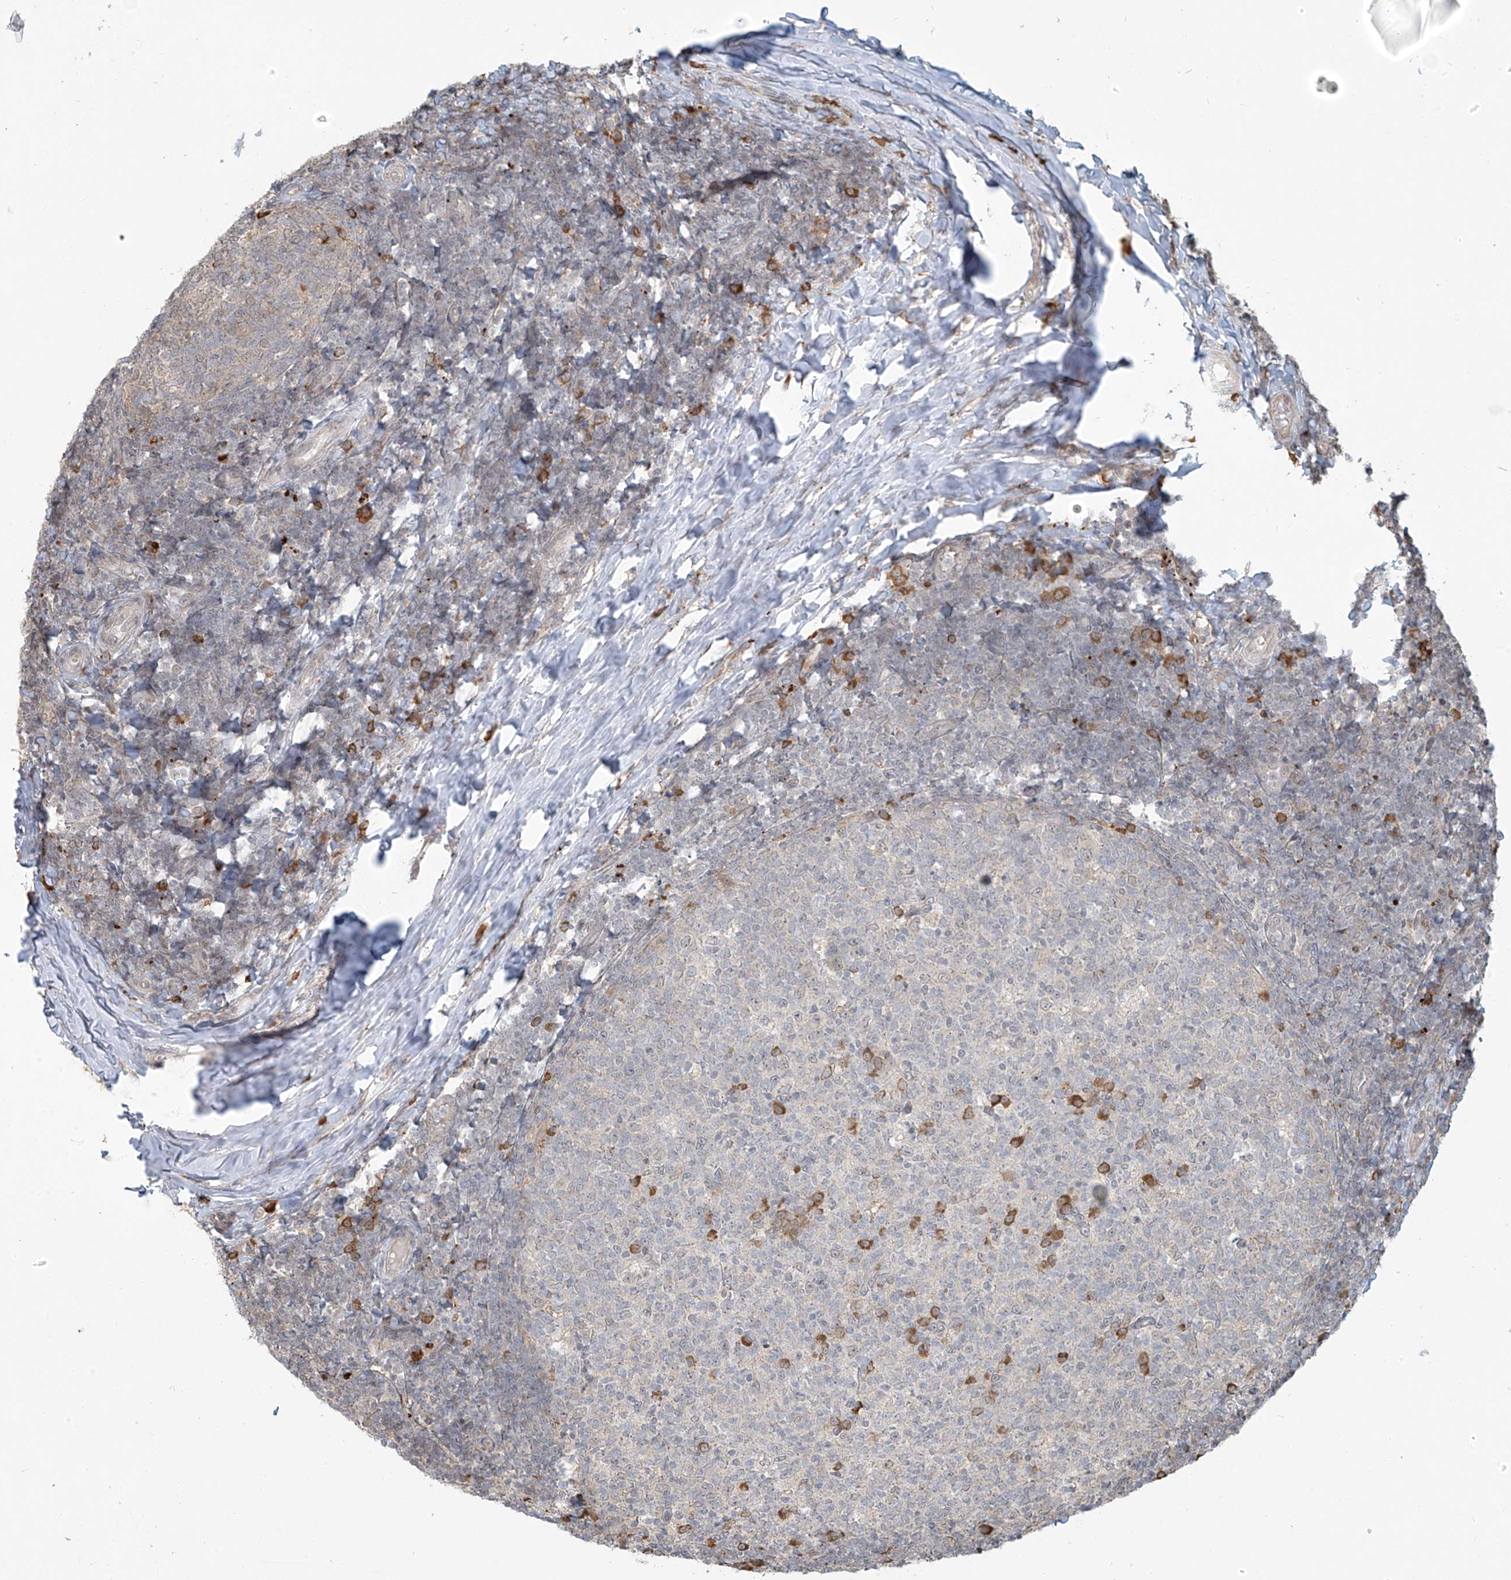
{"staining": {"intensity": "moderate", "quantity": "<25%", "location": "cytoplasmic/membranous"}, "tissue": "tonsil", "cell_type": "Germinal center cells", "image_type": "normal", "snomed": [{"axis": "morphology", "description": "Normal tissue, NOS"}, {"axis": "topography", "description": "Tonsil"}], "caption": "An immunohistochemistry (IHC) image of unremarkable tissue is shown. Protein staining in brown shows moderate cytoplasmic/membranous positivity in tonsil within germinal center cells.", "gene": "PLEKHM3", "patient": {"sex": "female", "age": 19}}